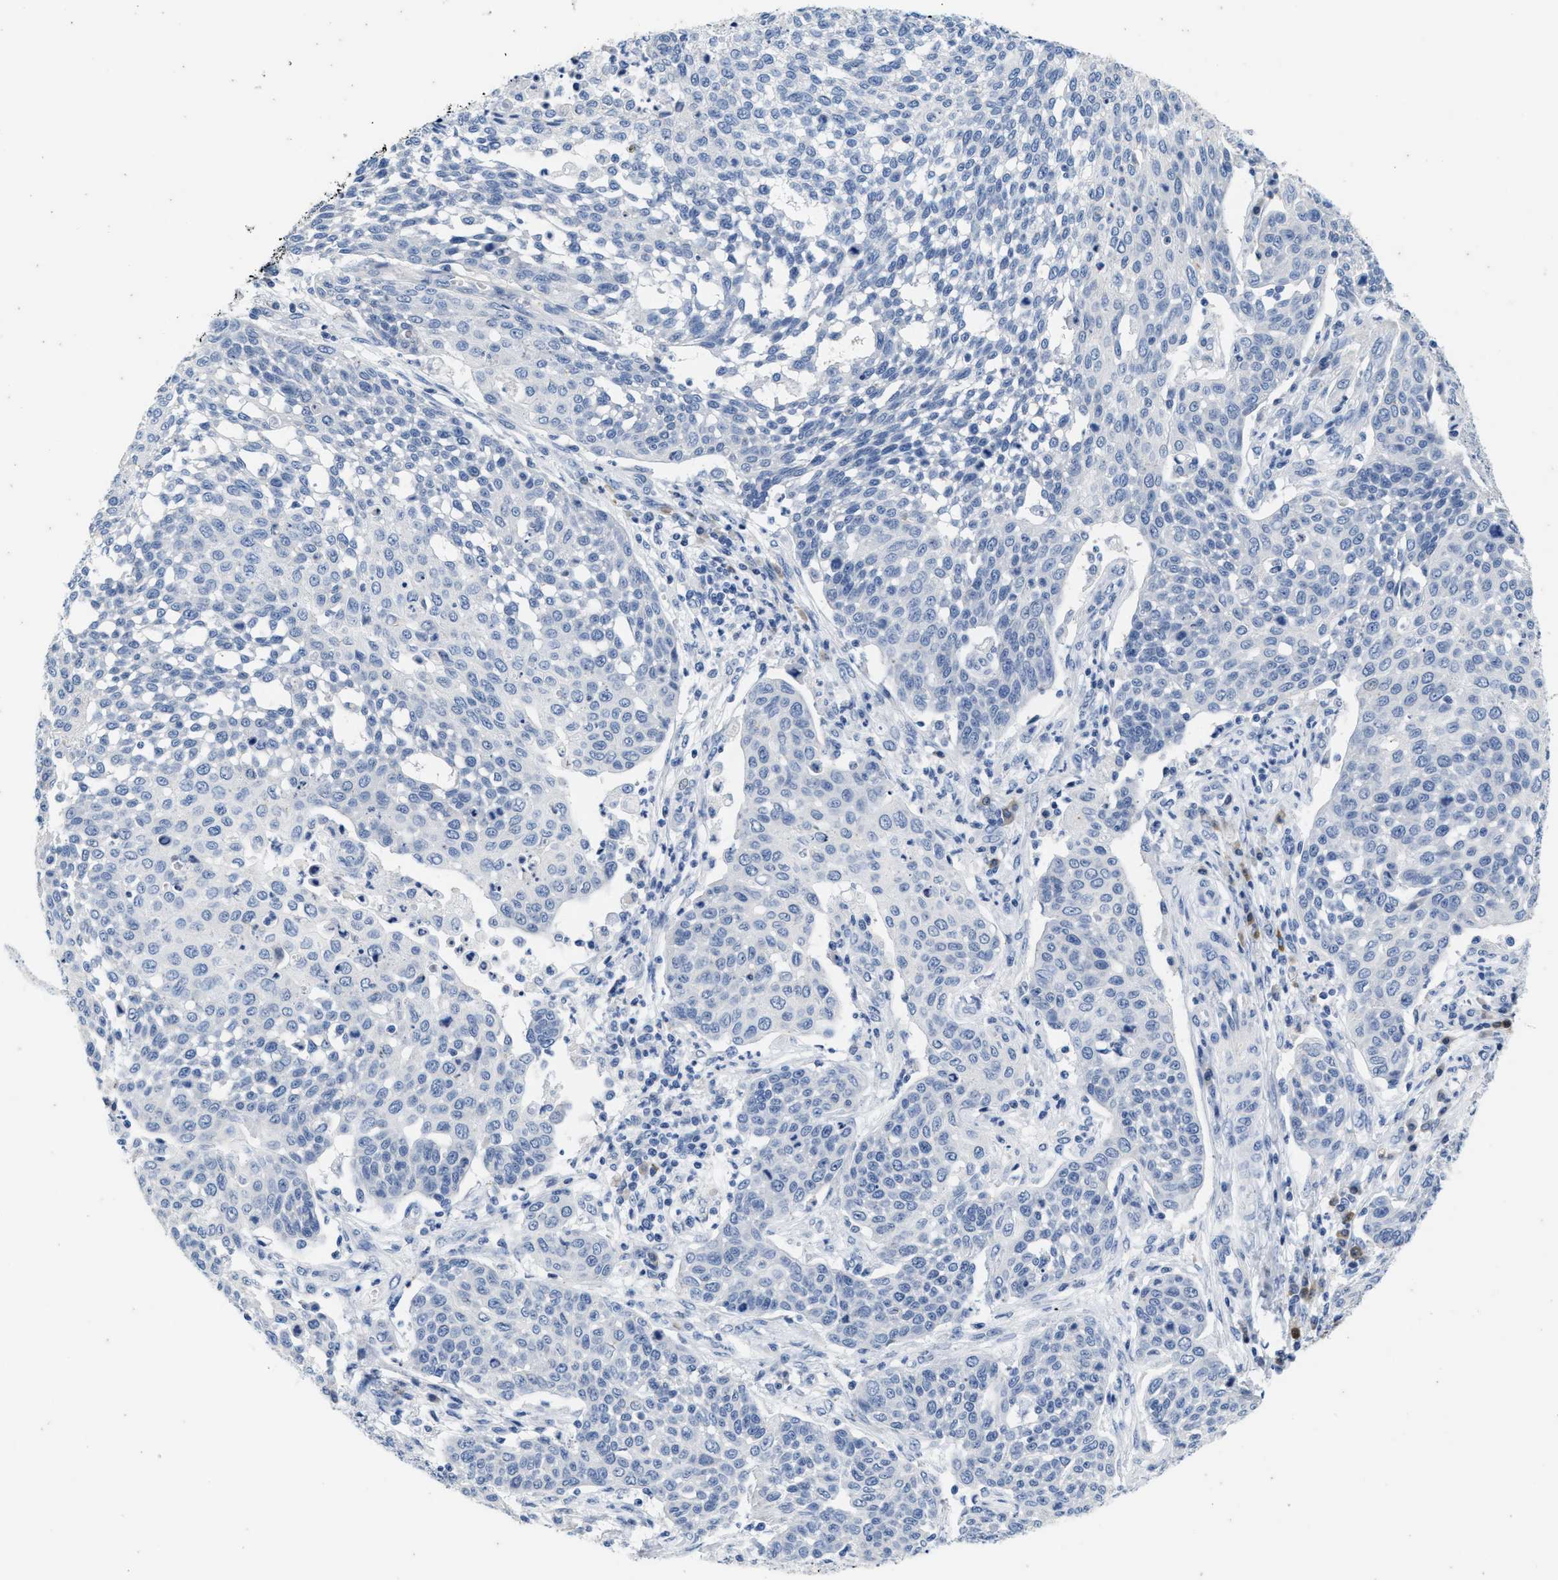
{"staining": {"intensity": "negative", "quantity": "none", "location": "none"}, "tissue": "cervical cancer", "cell_type": "Tumor cells", "image_type": "cancer", "snomed": [{"axis": "morphology", "description": "Squamous cell carcinoma, NOS"}, {"axis": "topography", "description": "Cervix"}], "caption": "Cervical squamous cell carcinoma was stained to show a protein in brown. There is no significant positivity in tumor cells.", "gene": "ABCB11", "patient": {"sex": "female", "age": 34}}